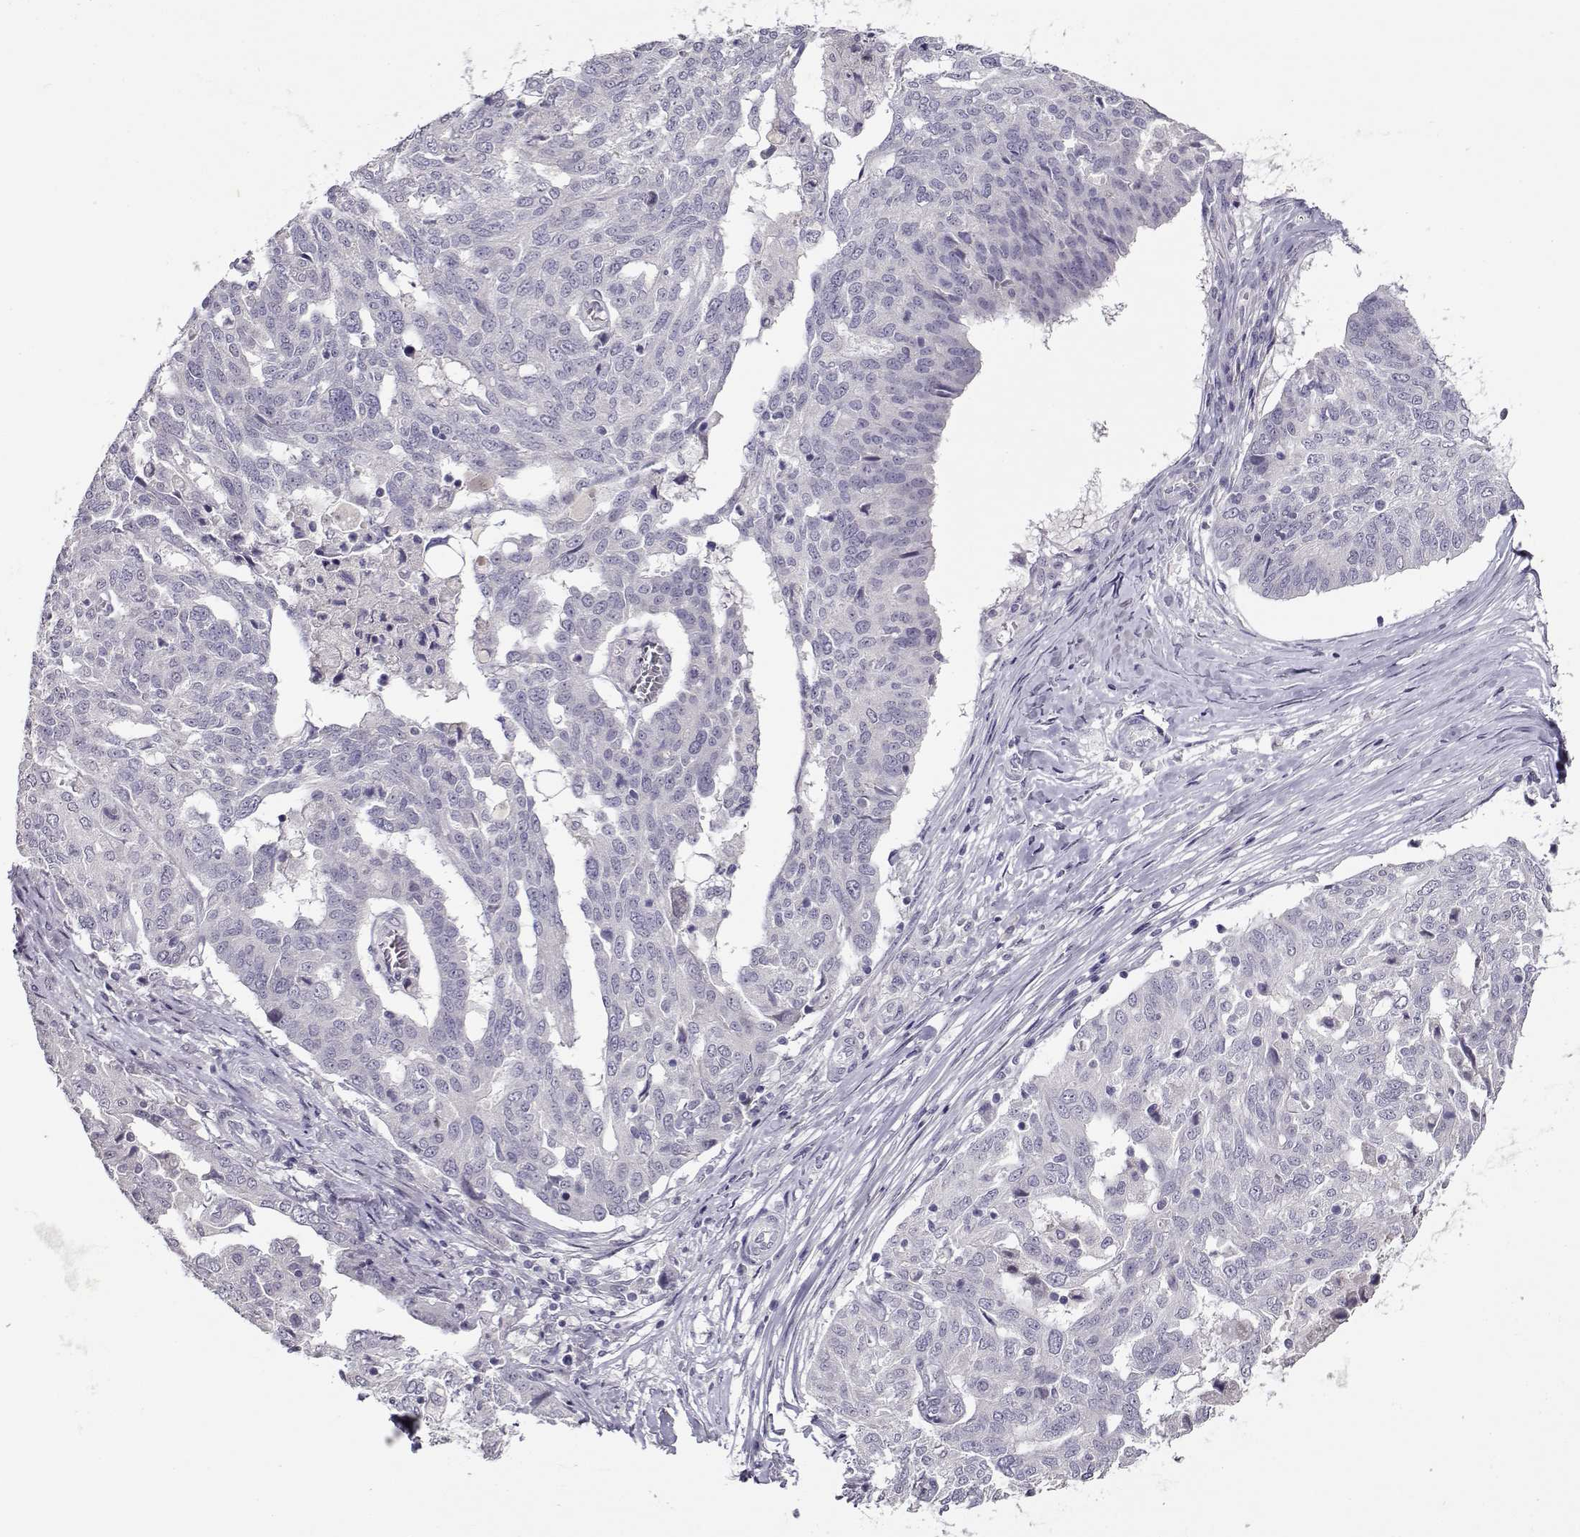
{"staining": {"intensity": "negative", "quantity": "none", "location": "none"}, "tissue": "ovarian cancer", "cell_type": "Tumor cells", "image_type": "cancer", "snomed": [{"axis": "morphology", "description": "Cystadenocarcinoma, serous, NOS"}, {"axis": "topography", "description": "Ovary"}], "caption": "DAB (3,3'-diaminobenzidine) immunohistochemical staining of human ovarian cancer shows no significant staining in tumor cells. Brightfield microscopy of IHC stained with DAB (brown) and hematoxylin (blue), captured at high magnification.", "gene": "RHOXF2", "patient": {"sex": "female", "age": 67}}